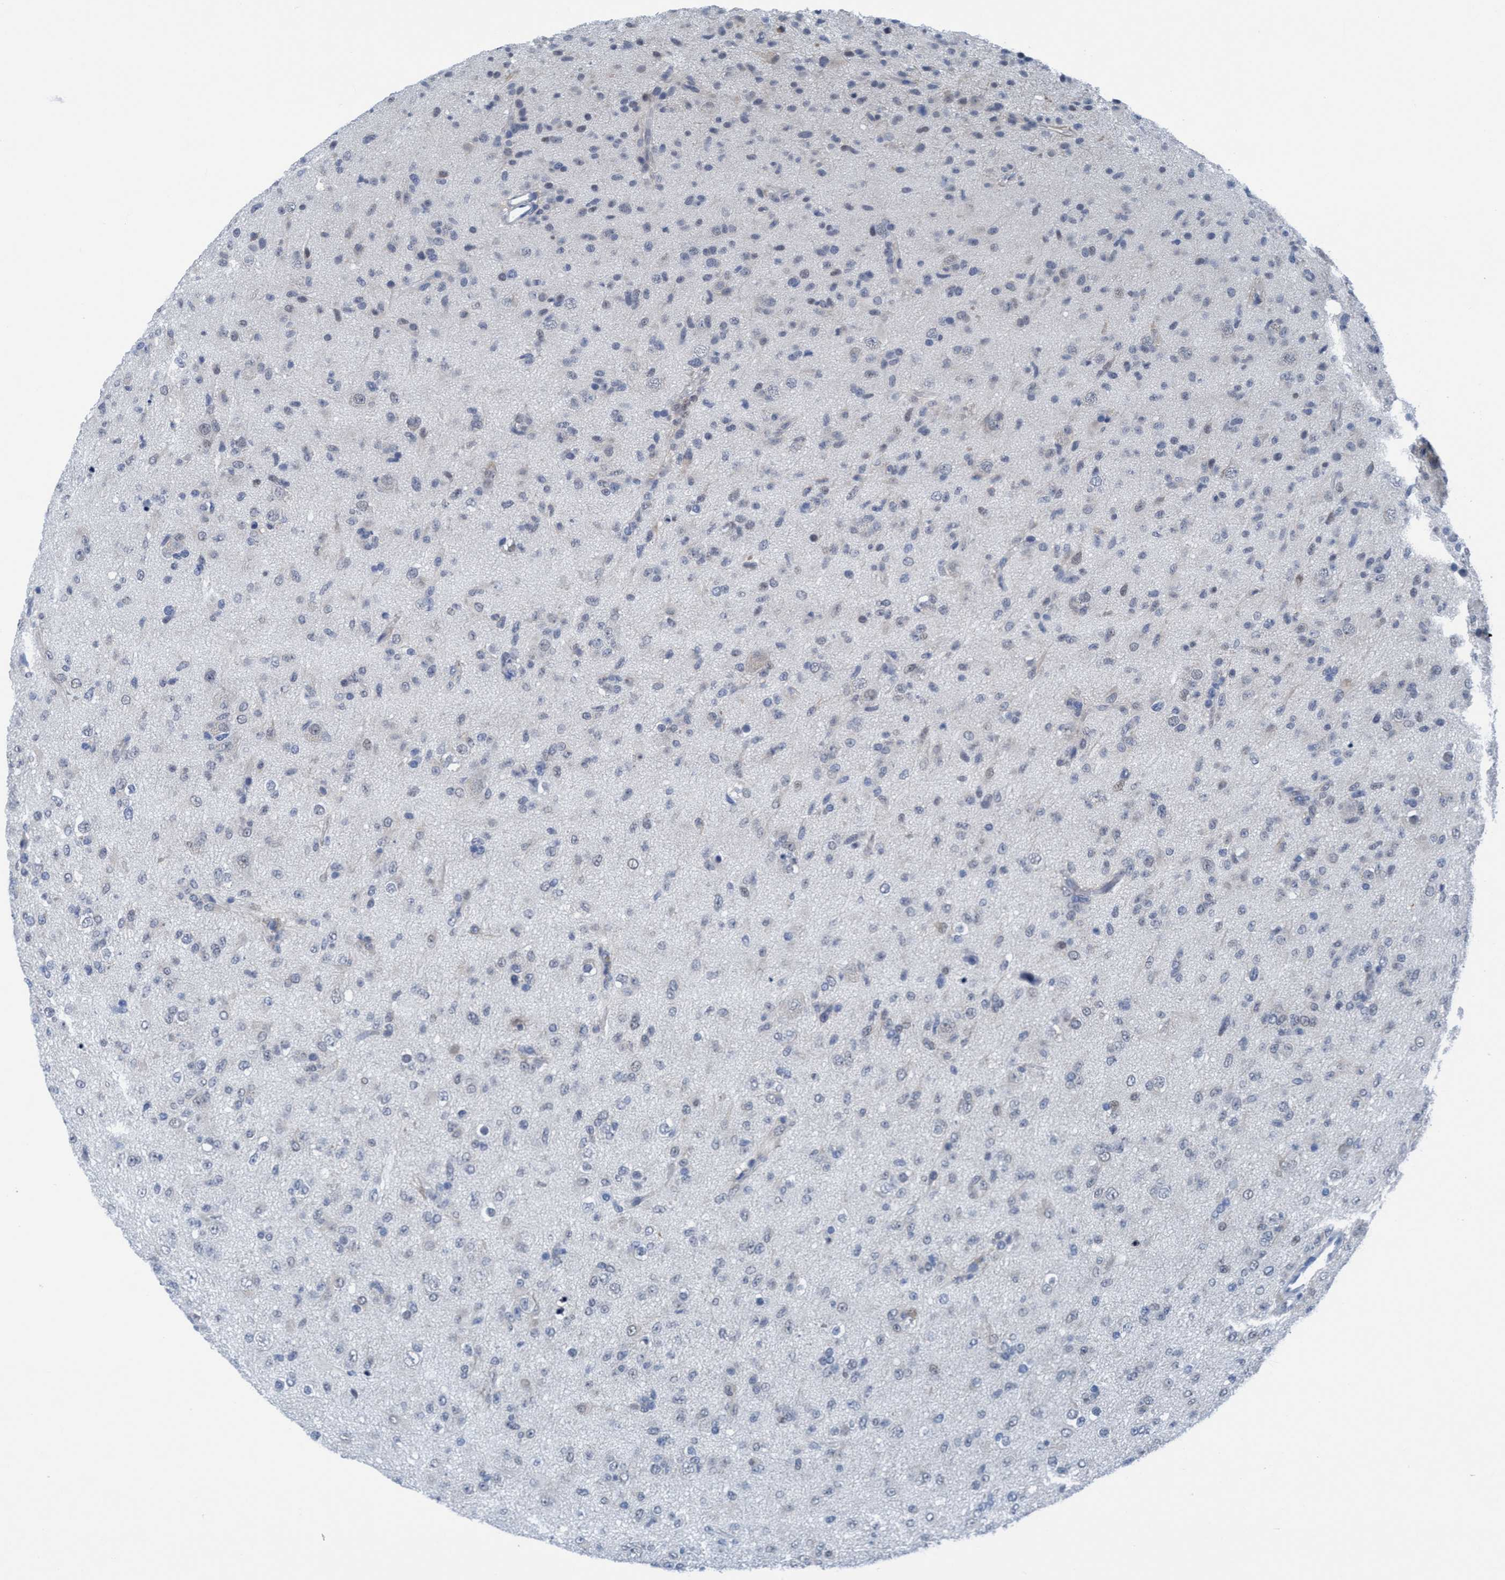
{"staining": {"intensity": "negative", "quantity": "none", "location": "none"}, "tissue": "glioma", "cell_type": "Tumor cells", "image_type": "cancer", "snomed": [{"axis": "morphology", "description": "Glioma, malignant, Low grade"}, {"axis": "topography", "description": "Brain"}], "caption": "Immunohistochemistry (IHC) photomicrograph of neoplastic tissue: human glioma stained with DAB (3,3'-diaminobenzidine) demonstrates no significant protein expression in tumor cells. (Brightfield microscopy of DAB IHC at high magnification).", "gene": "DNAI1", "patient": {"sex": "male", "age": 65}}